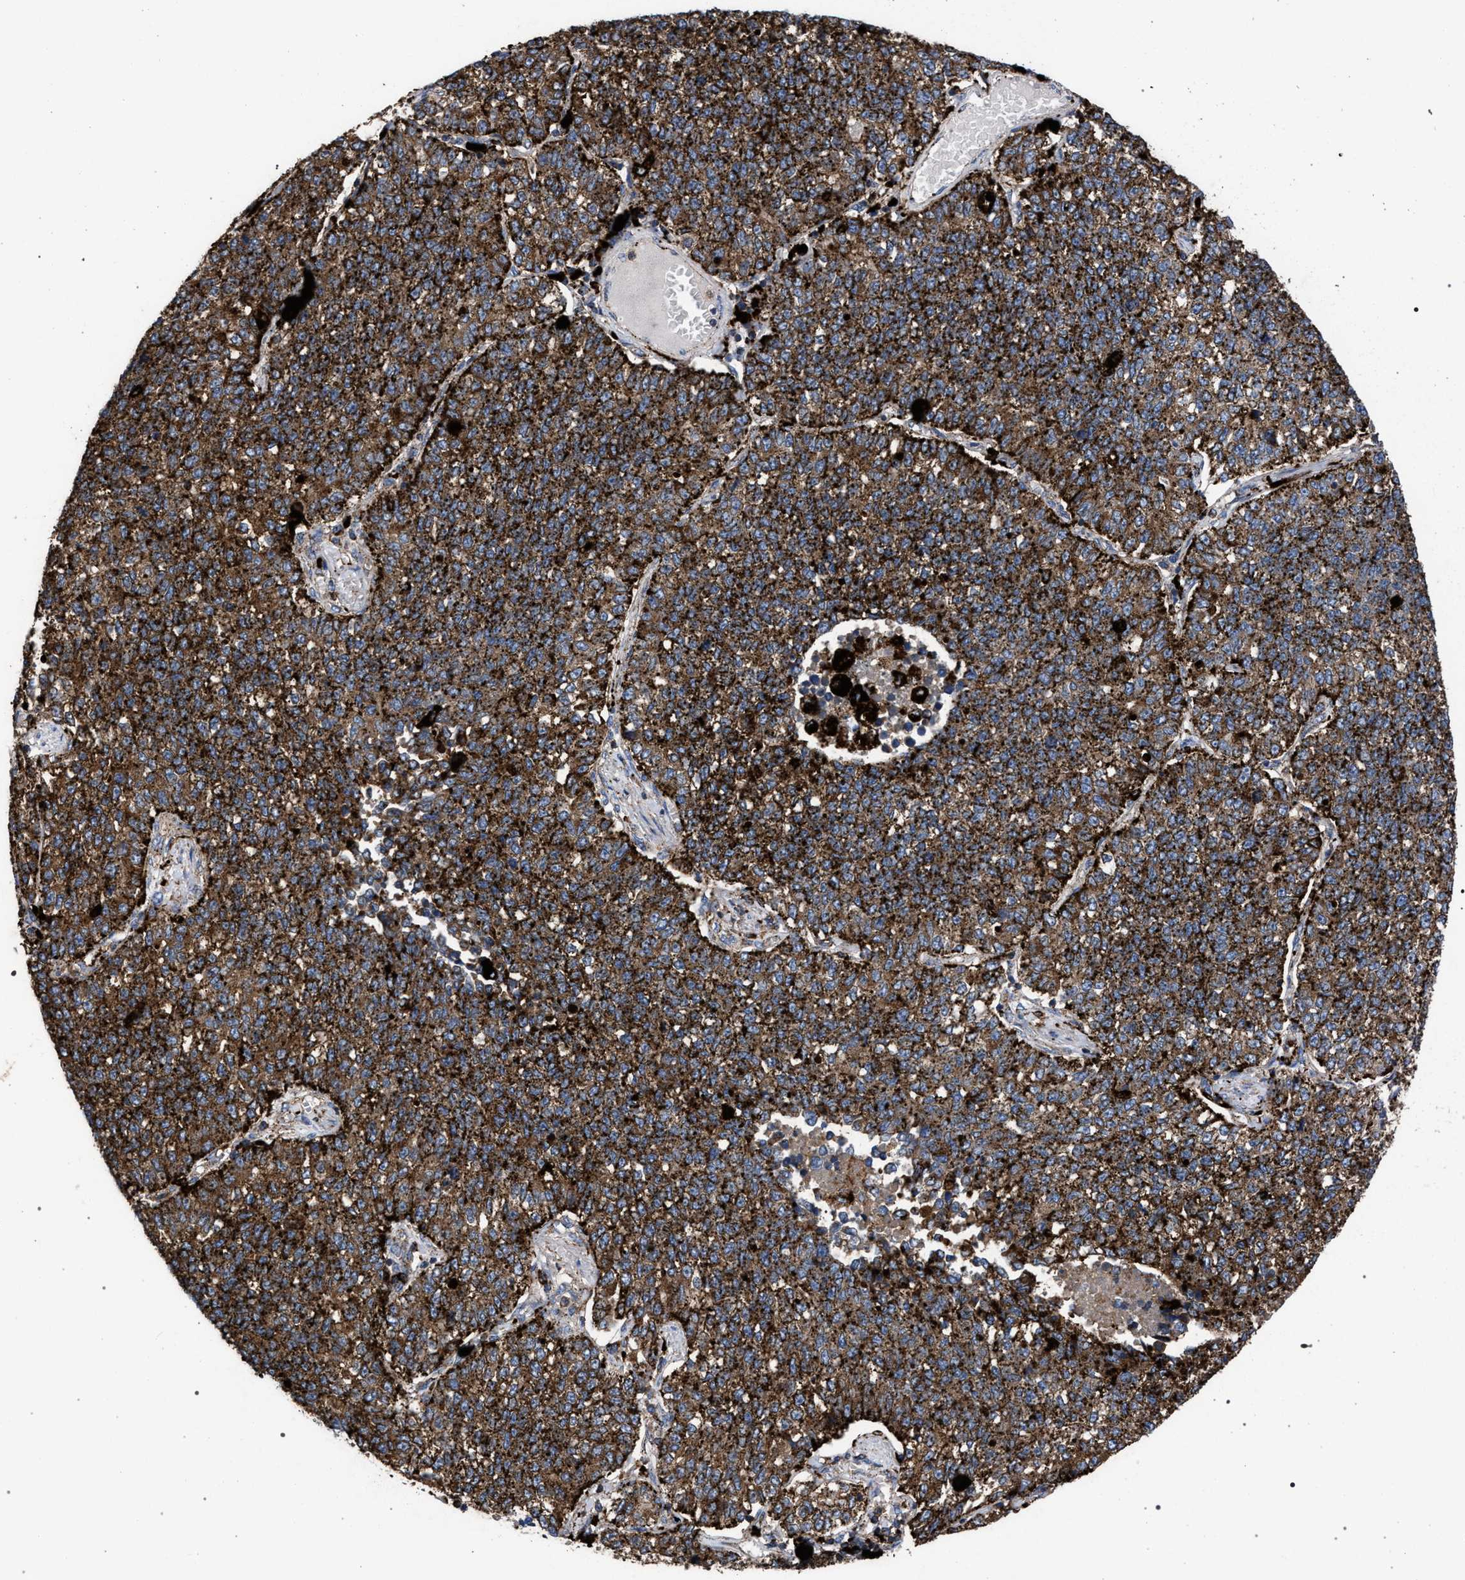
{"staining": {"intensity": "strong", "quantity": ">75%", "location": "cytoplasmic/membranous"}, "tissue": "lung cancer", "cell_type": "Tumor cells", "image_type": "cancer", "snomed": [{"axis": "morphology", "description": "Adenocarcinoma, NOS"}, {"axis": "topography", "description": "Lung"}], "caption": "A brown stain shows strong cytoplasmic/membranous staining of a protein in human lung adenocarcinoma tumor cells.", "gene": "PPT1", "patient": {"sex": "male", "age": 49}}